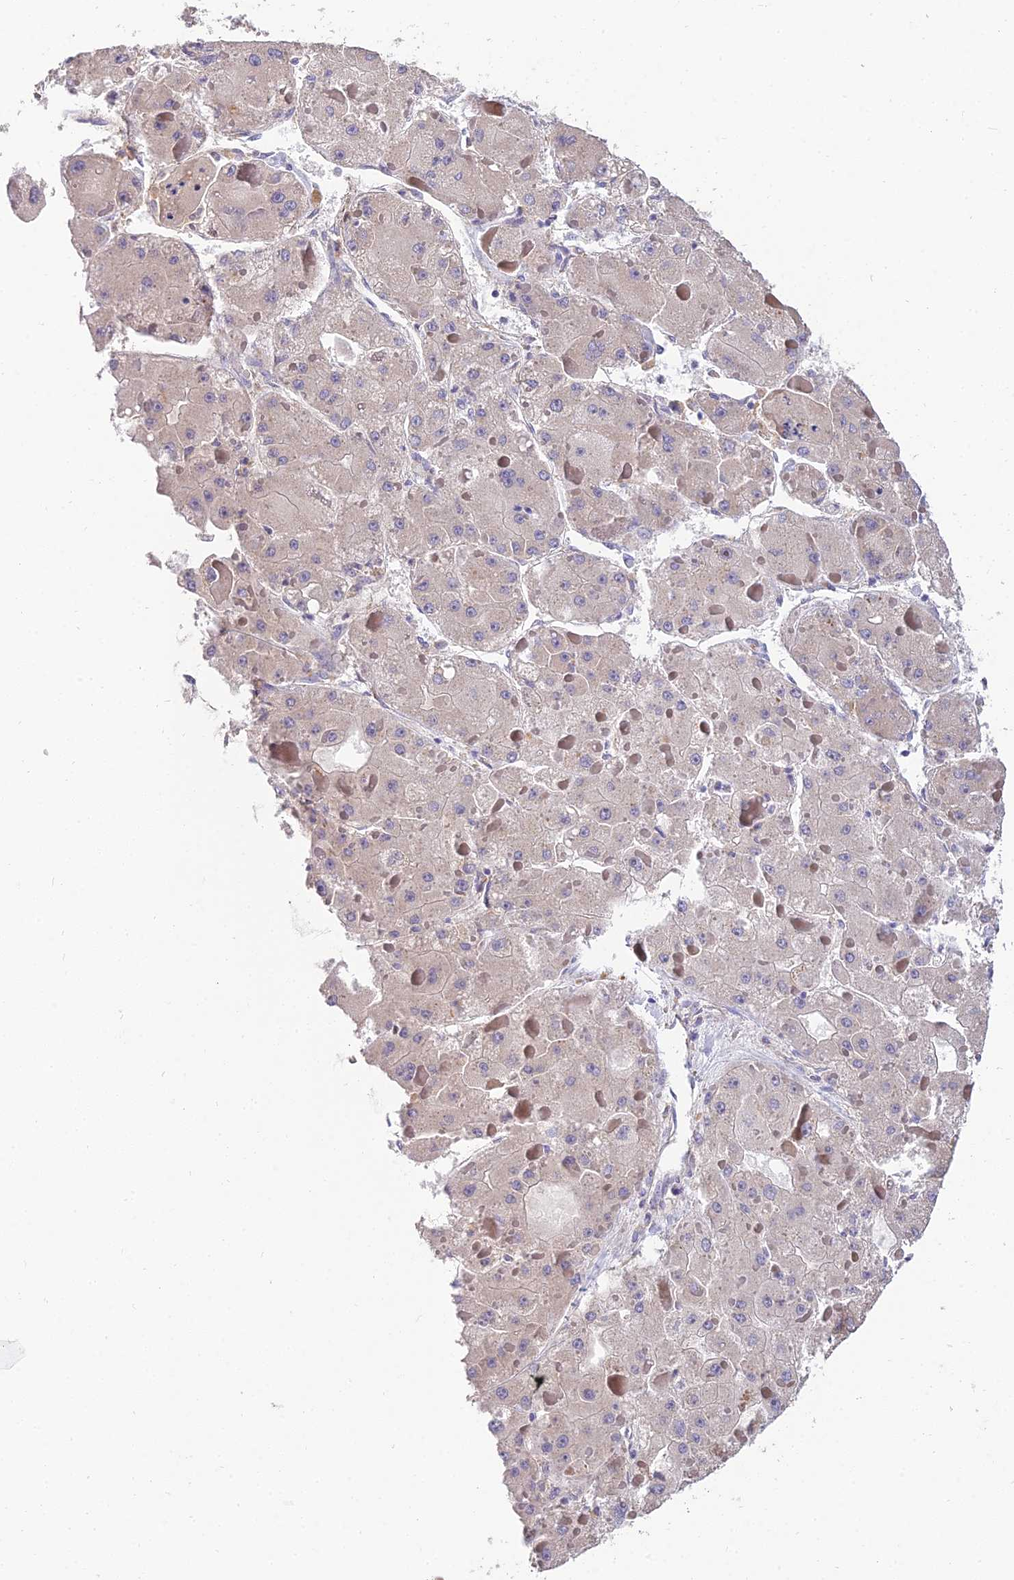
{"staining": {"intensity": "weak", "quantity": "<25%", "location": "cytoplasmic/membranous"}, "tissue": "liver cancer", "cell_type": "Tumor cells", "image_type": "cancer", "snomed": [{"axis": "morphology", "description": "Carcinoma, Hepatocellular, NOS"}, {"axis": "topography", "description": "Liver"}], "caption": "Tumor cells show no significant protein staining in liver cancer (hepatocellular carcinoma).", "gene": "ARL8B", "patient": {"sex": "female", "age": 73}}